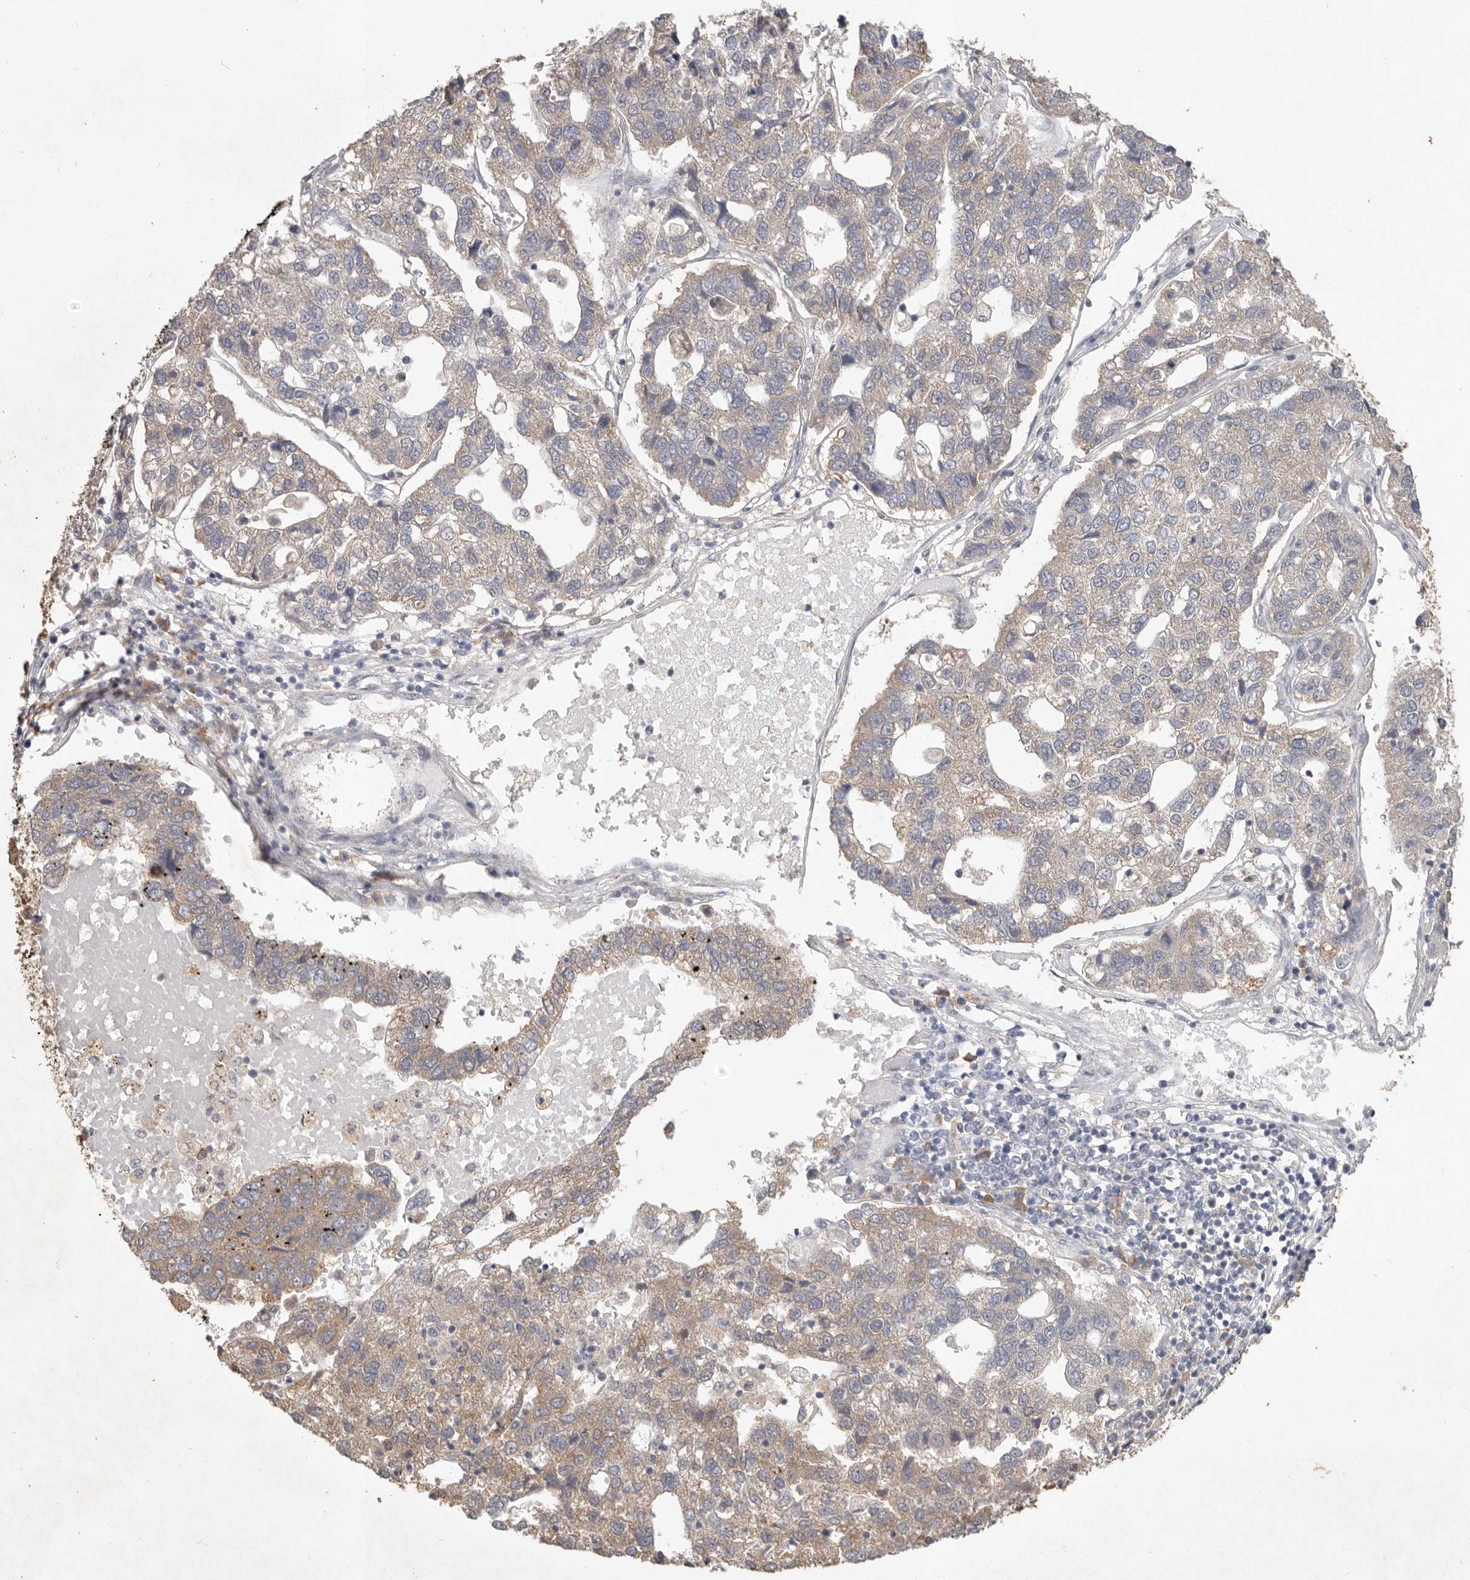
{"staining": {"intensity": "weak", "quantity": "<25%", "location": "cytoplasmic/membranous"}, "tissue": "pancreatic cancer", "cell_type": "Tumor cells", "image_type": "cancer", "snomed": [{"axis": "morphology", "description": "Adenocarcinoma, NOS"}, {"axis": "topography", "description": "Pancreas"}], "caption": "High magnification brightfield microscopy of adenocarcinoma (pancreatic) stained with DAB (brown) and counterstained with hematoxylin (blue): tumor cells show no significant positivity.", "gene": "WDR77", "patient": {"sex": "female", "age": 61}}